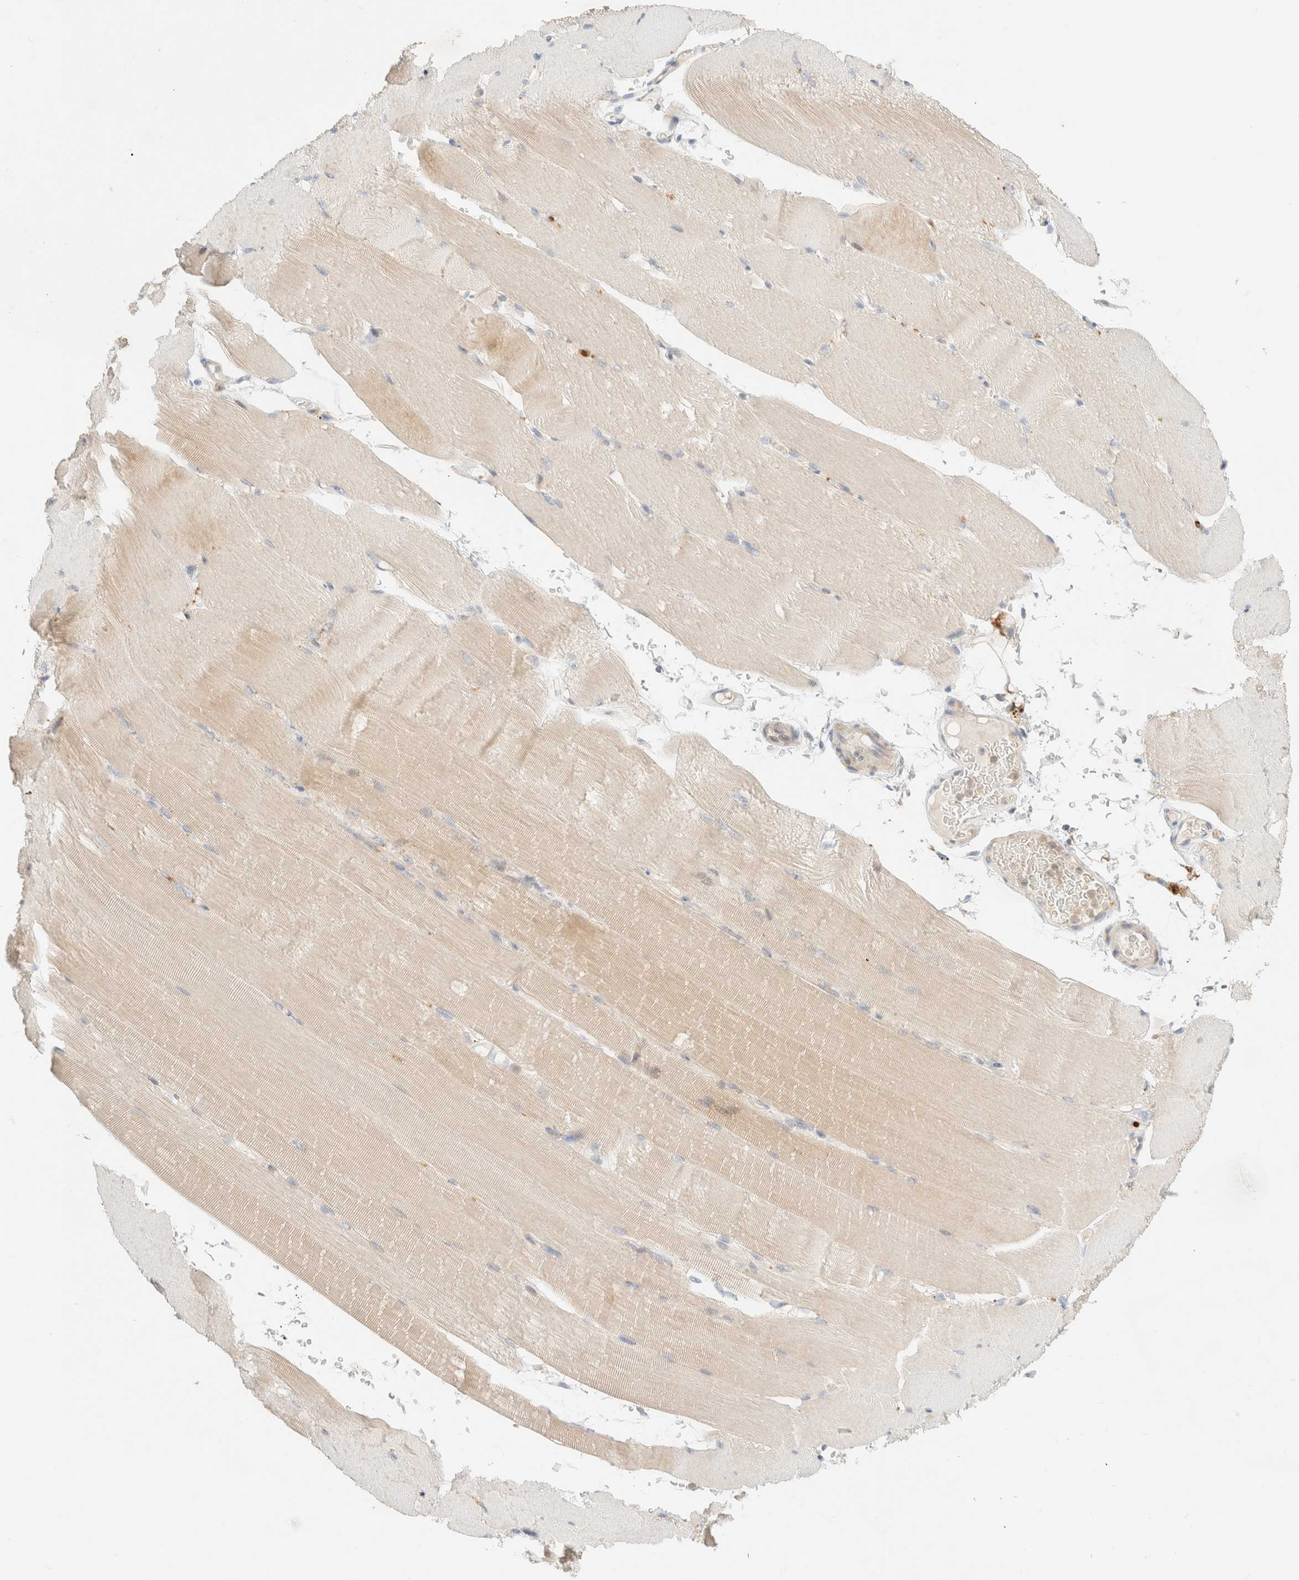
{"staining": {"intensity": "weak", "quantity": "25%-75%", "location": "cytoplasmic/membranous"}, "tissue": "skeletal muscle", "cell_type": "Myocytes", "image_type": "normal", "snomed": [{"axis": "morphology", "description": "Normal tissue, NOS"}, {"axis": "topography", "description": "Skeletal muscle"}, {"axis": "topography", "description": "Parathyroid gland"}], "caption": "Unremarkable skeletal muscle exhibits weak cytoplasmic/membranous positivity in about 25%-75% of myocytes.", "gene": "SGSM2", "patient": {"sex": "female", "age": 37}}